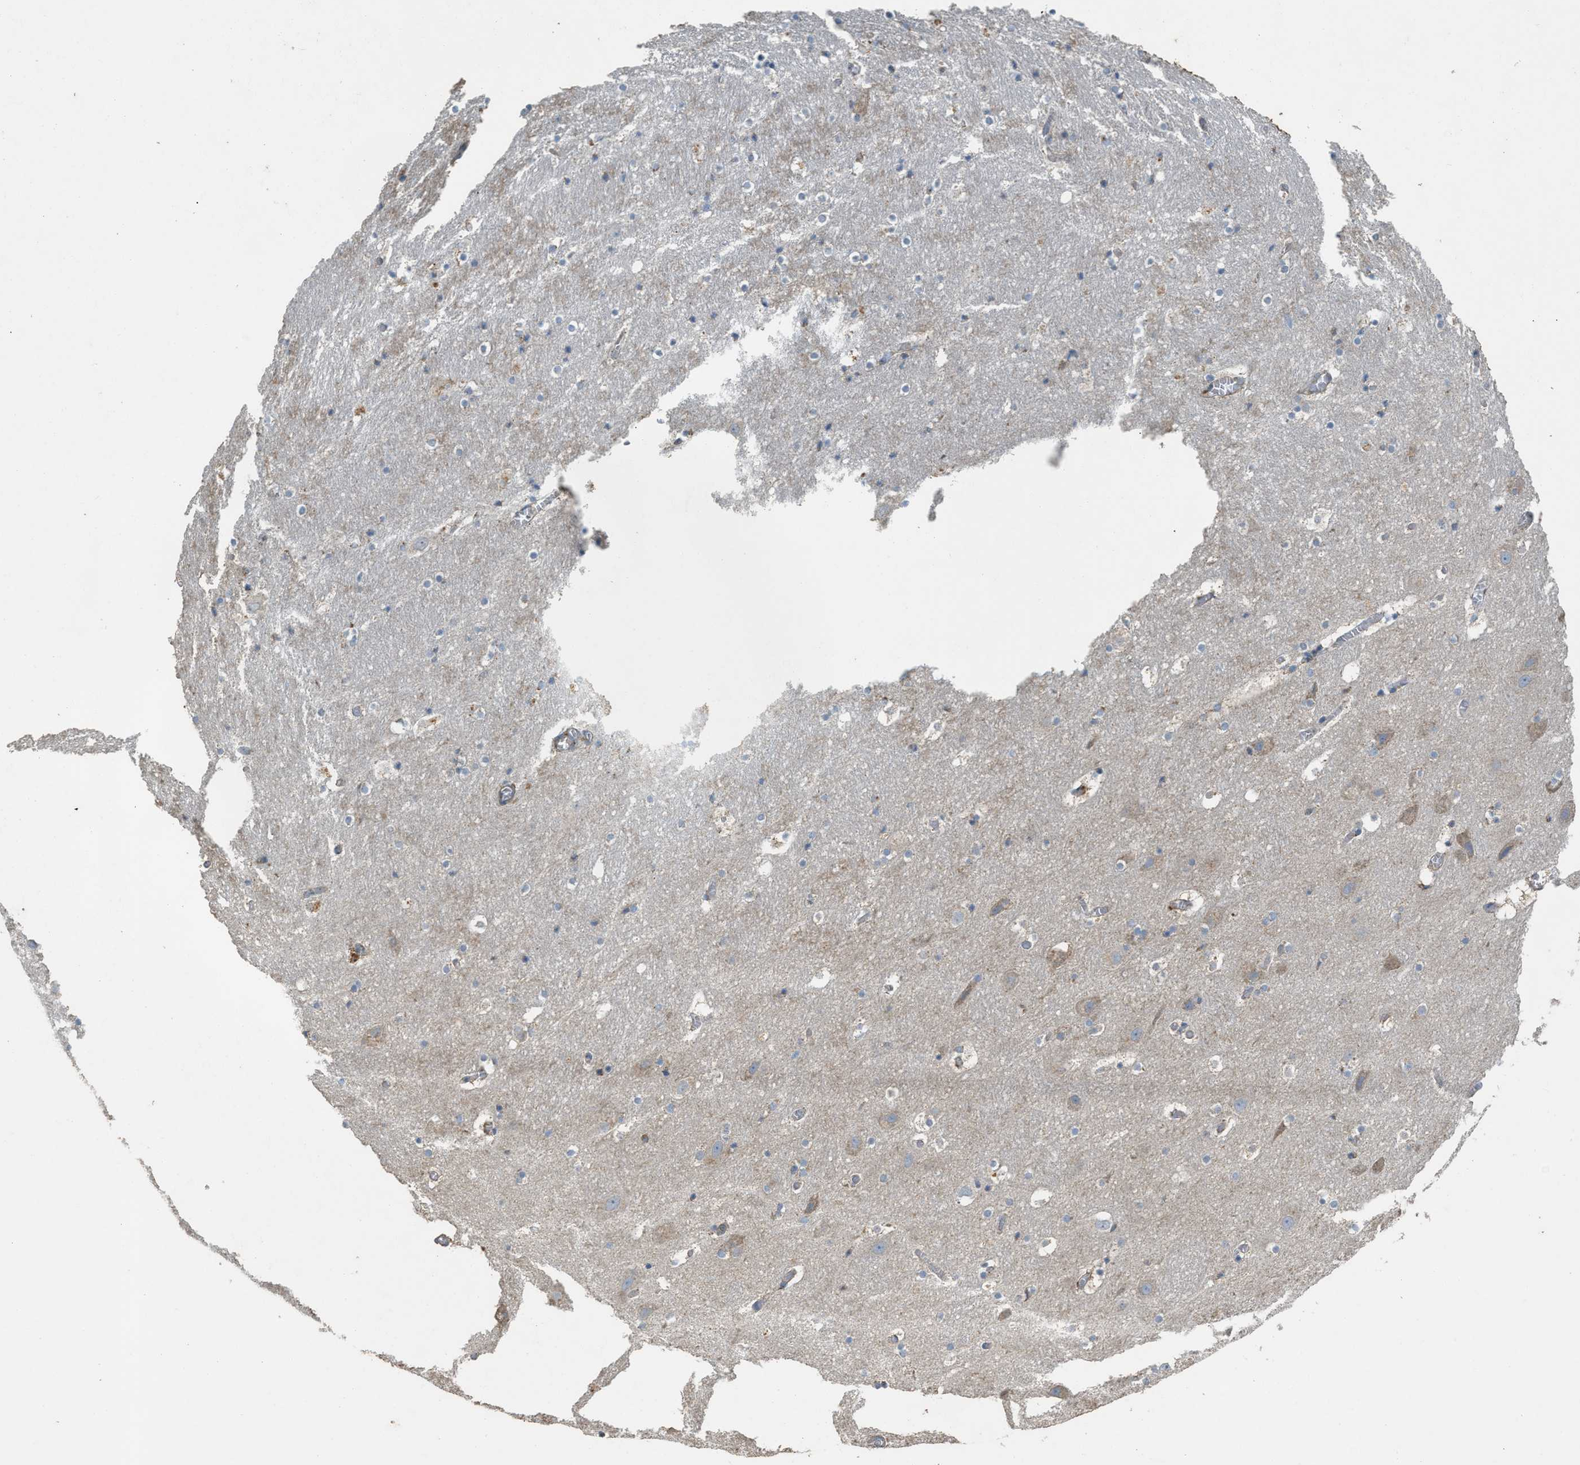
{"staining": {"intensity": "moderate", "quantity": "<25%", "location": "cytoplasmic/membranous"}, "tissue": "hippocampus", "cell_type": "Glial cells", "image_type": "normal", "snomed": [{"axis": "morphology", "description": "Normal tissue, NOS"}, {"axis": "topography", "description": "Hippocampus"}], "caption": "Benign hippocampus displays moderate cytoplasmic/membranous staining in about <25% of glial cells.", "gene": "TMEM68", "patient": {"sex": "male", "age": 45}}